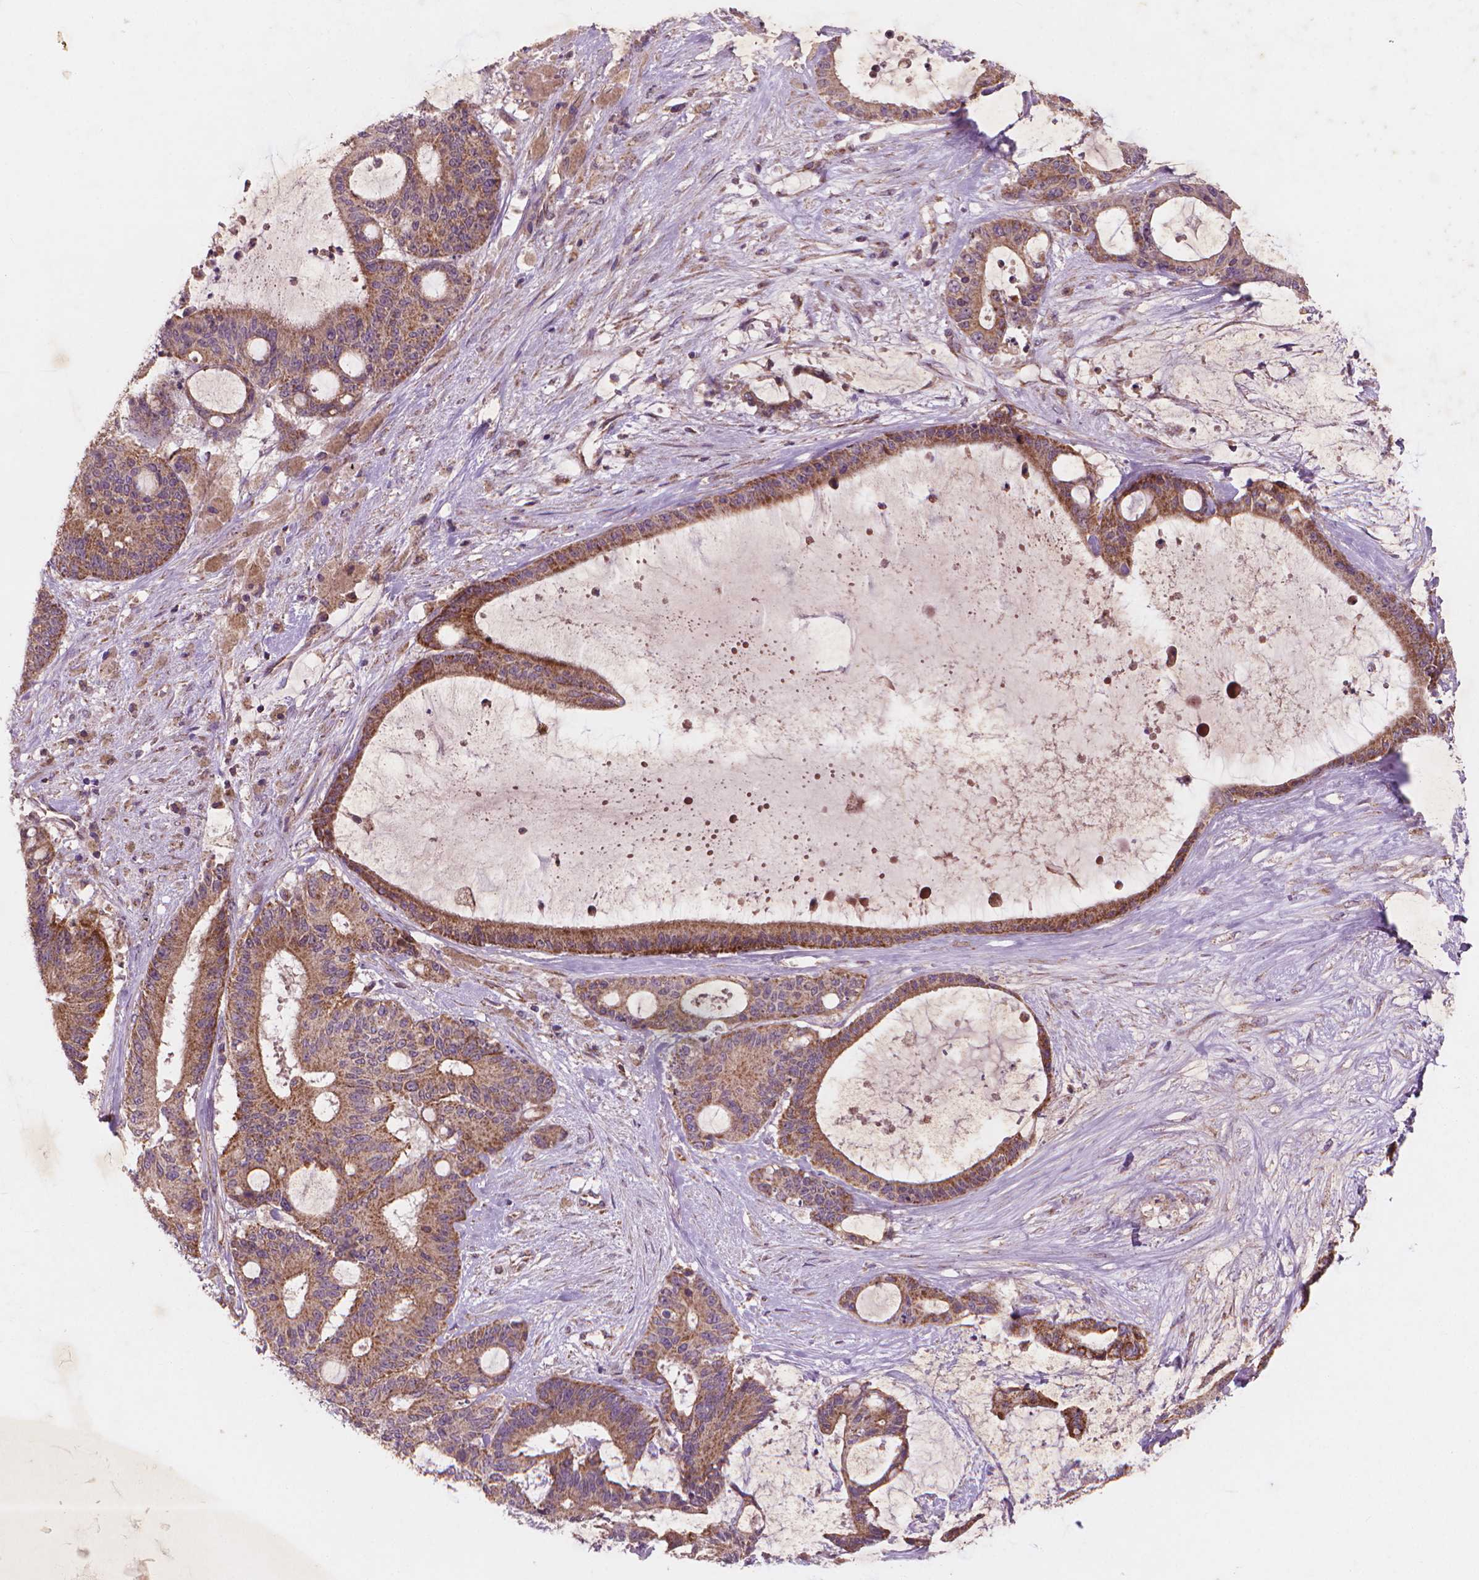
{"staining": {"intensity": "moderate", "quantity": ">75%", "location": "cytoplasmic/membranous"}, "tissue": "liver cancer", "cell_type": "Tumor cells", "image_type": "cancer", "snomed": [{"axis": "morphology", "description": "Normal tissue, NOS"}, {"axis": "morphology", "description": "Cholangiocarcinoma"}, {"axis": "topography", "description": "Liver"}, {"axis": "topography", "description": "Peripheral nerve tissue"}], "caption": "Brown immunohistochemical staining in liver cholangiocarcinoma reveals moderate cytoplasmic/membranous staining in about >75% of tumor cells.", "gene": "NLRX1", "patient": {"sex": "female", "age": 73}}